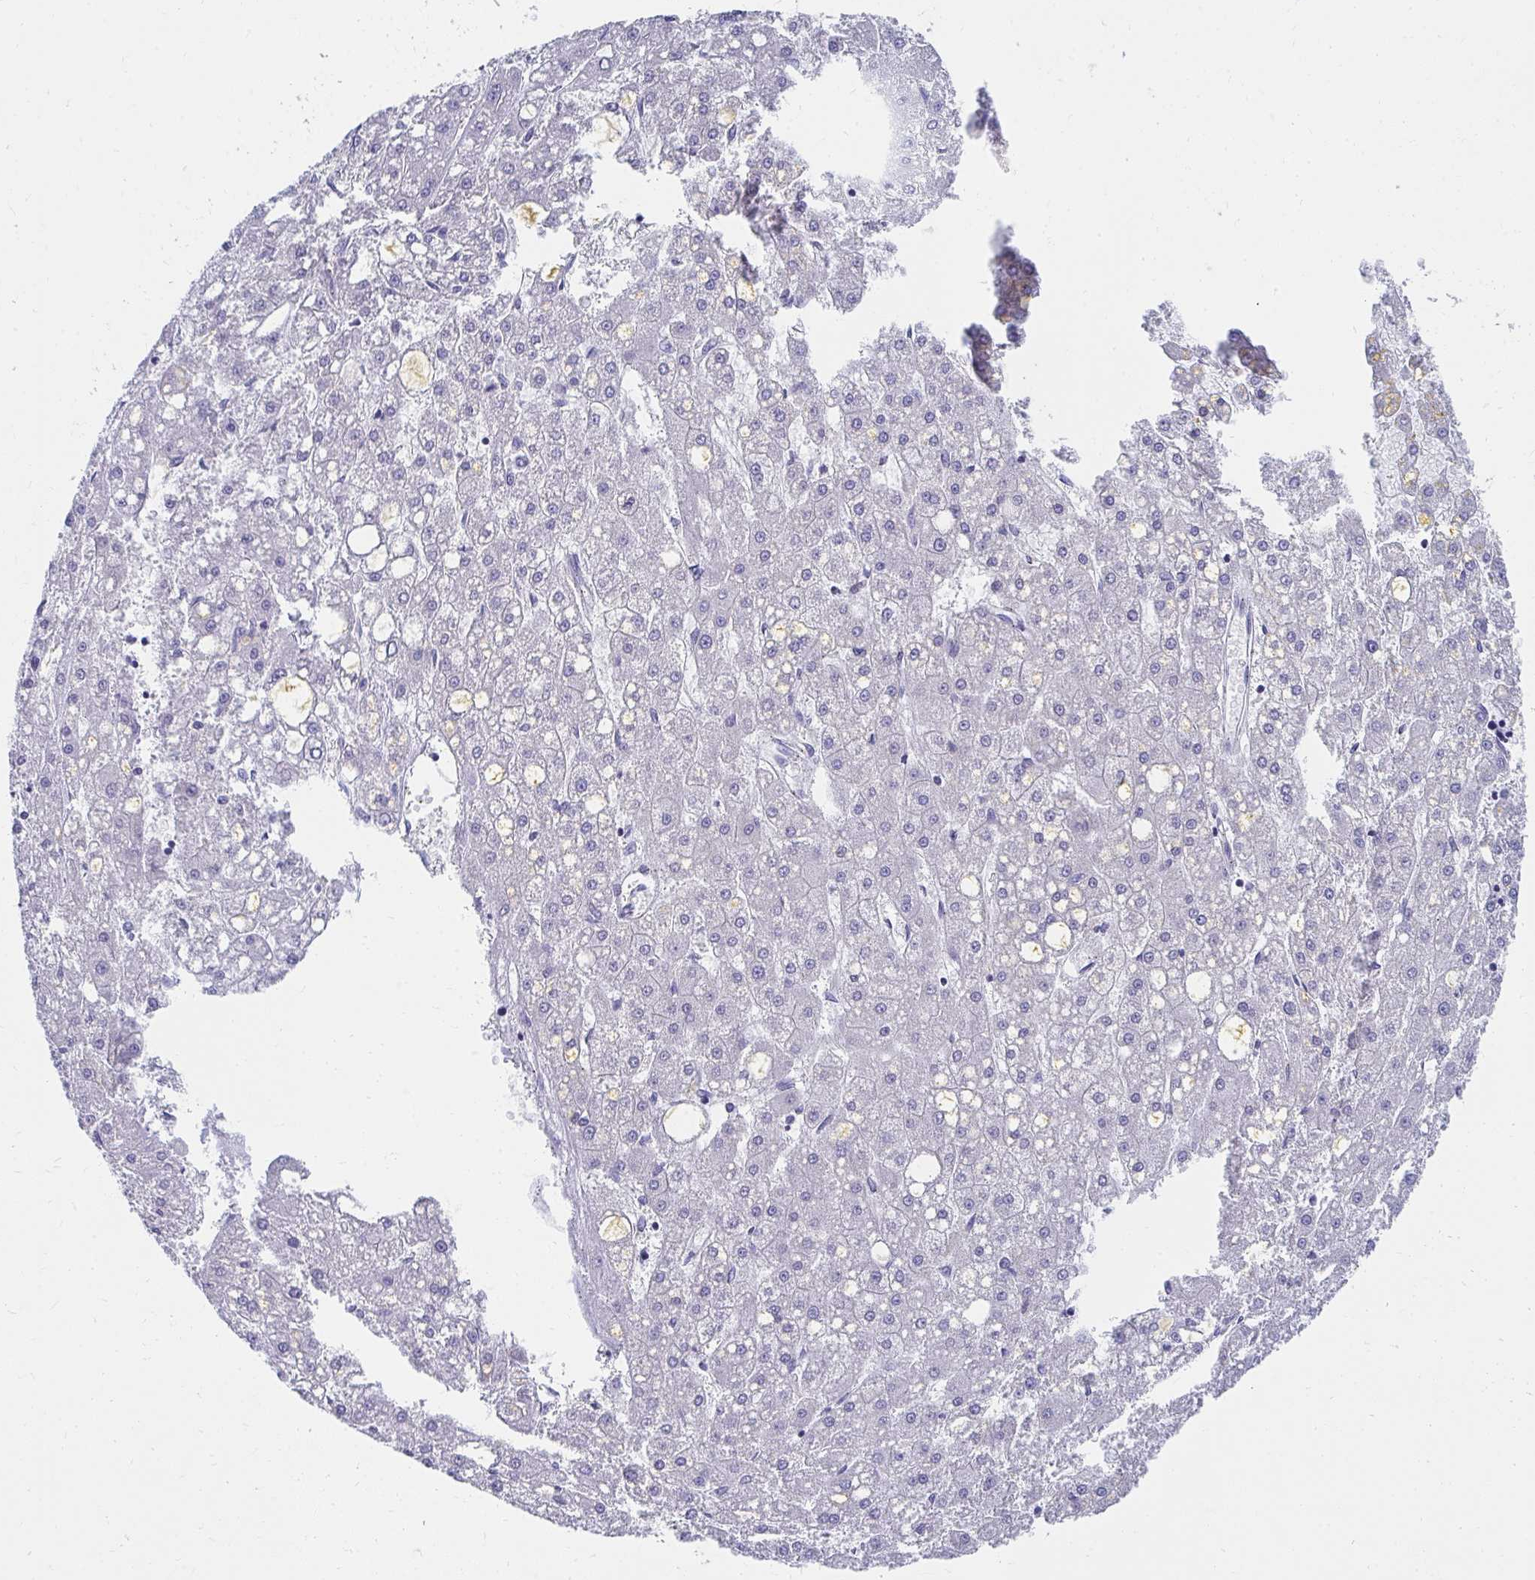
{"staining": {"intensity": "negative", "quantity": "none", "location": "none"}, "tissue": "liver cancer", "cell_type": "Tumor cells", "image_type": "cancer", "snomed": [{"axis": "morphology", "description": "Carcinoma, Hepatocellular, NOS"}, {"axis": "topography", "description": "Liver"}], "caption": "Immunohistochemical staining of hepatocellular carcinoma (liver) shows no significant expression in tumor cells.", "gene": "TMPRSS2", "patient": {"sex": "male", "age": 67}}